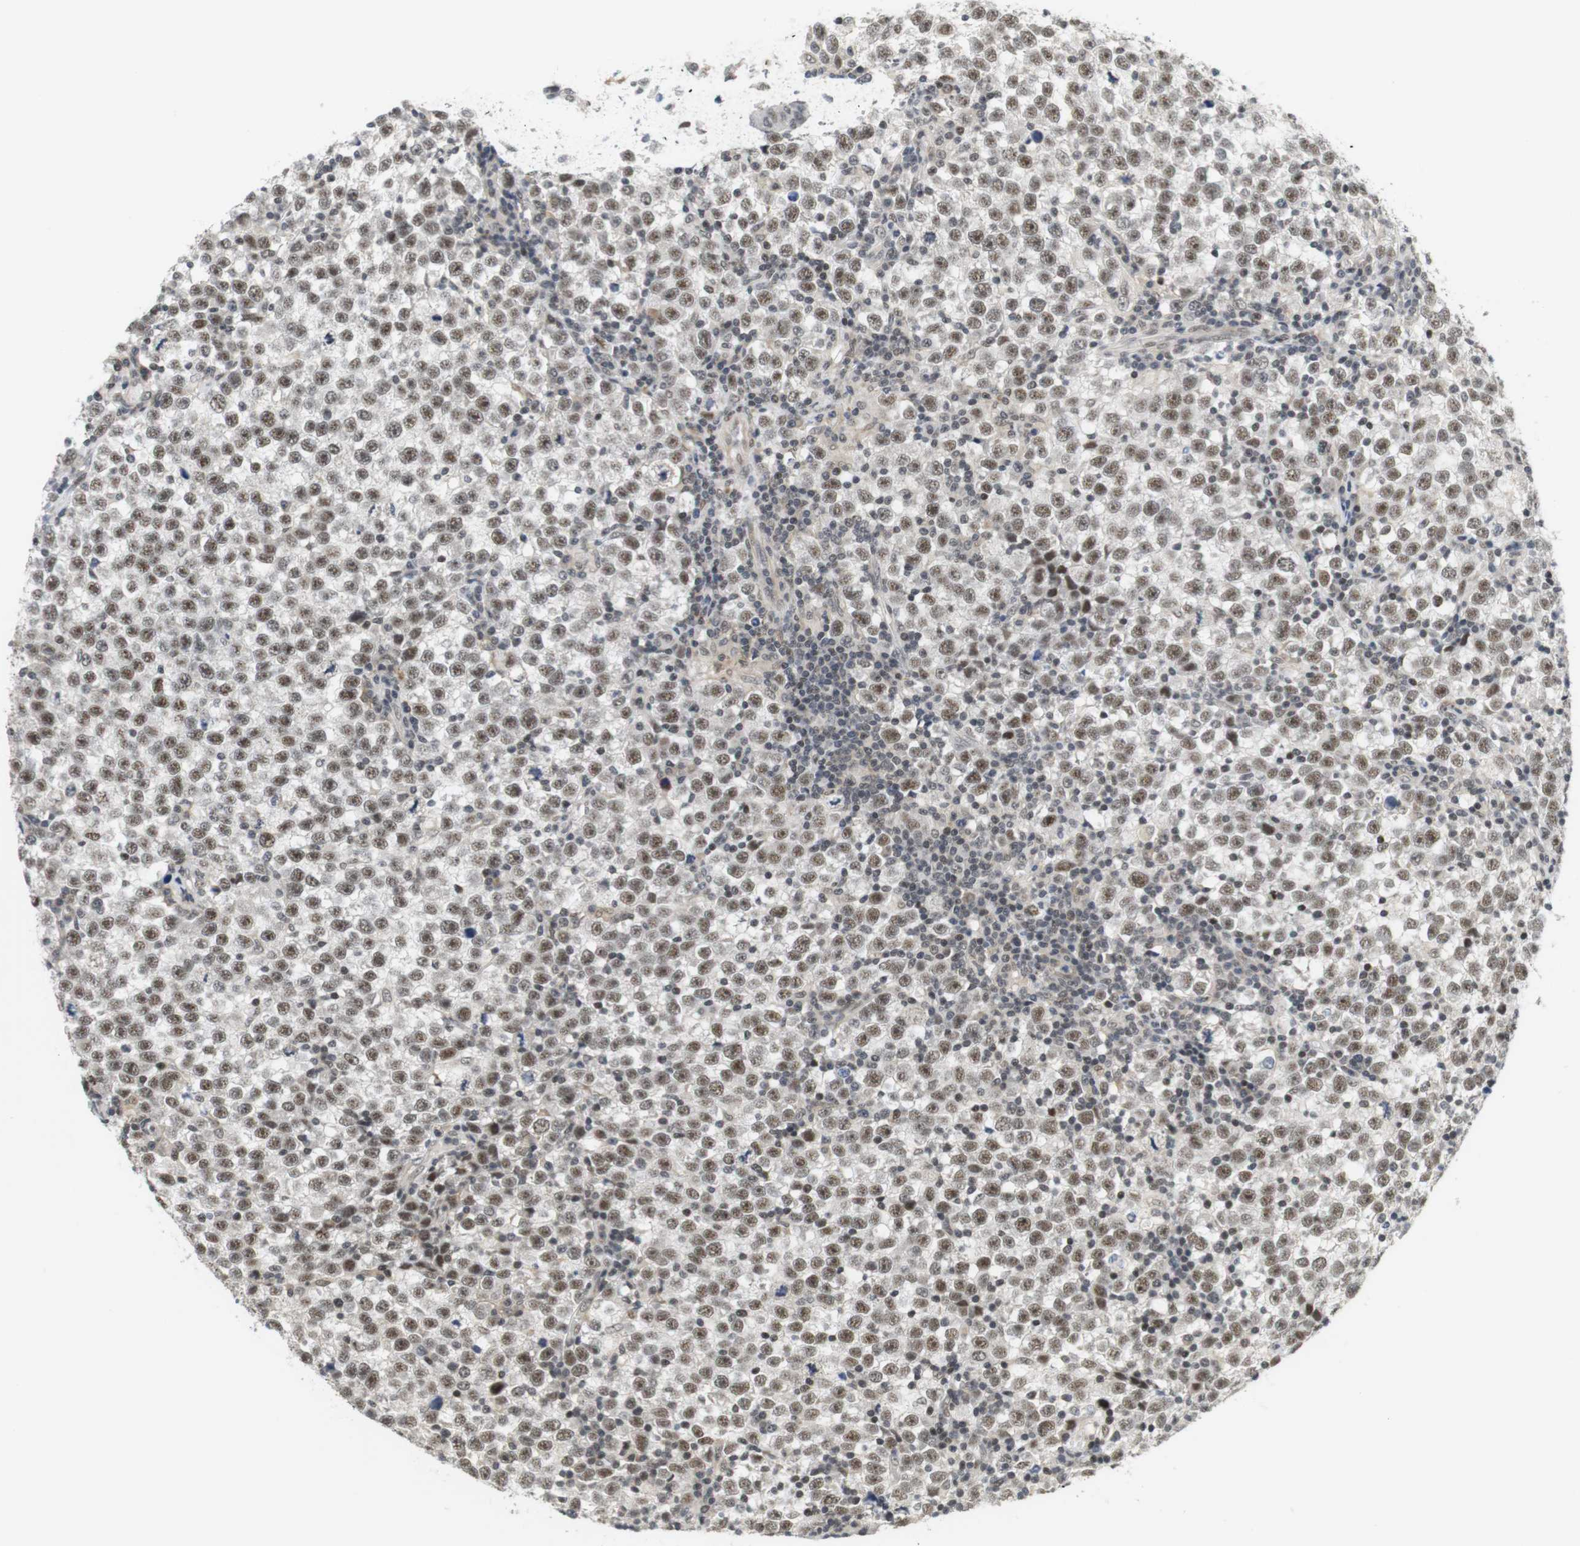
{"staining": {"intensity": "moderate", "quantity": ">75%", "location": "nuclear"}, "tissue": "testis cancer", "cell_type": "Tumor cells", "image_type": "cancer", "snomed": [{"axis": "morphology", "description": "Seminoma, NOS"}, {"axis": "topography", "description": "Testis"}], "caption": "Immunohistochemistry of seminoma (testis) exhibits medium levels of moderate nuclear positivity in approximately >75% of tumor cells.", "gene": "BRD4", "patient": {"sex": "male", "age": 43}}